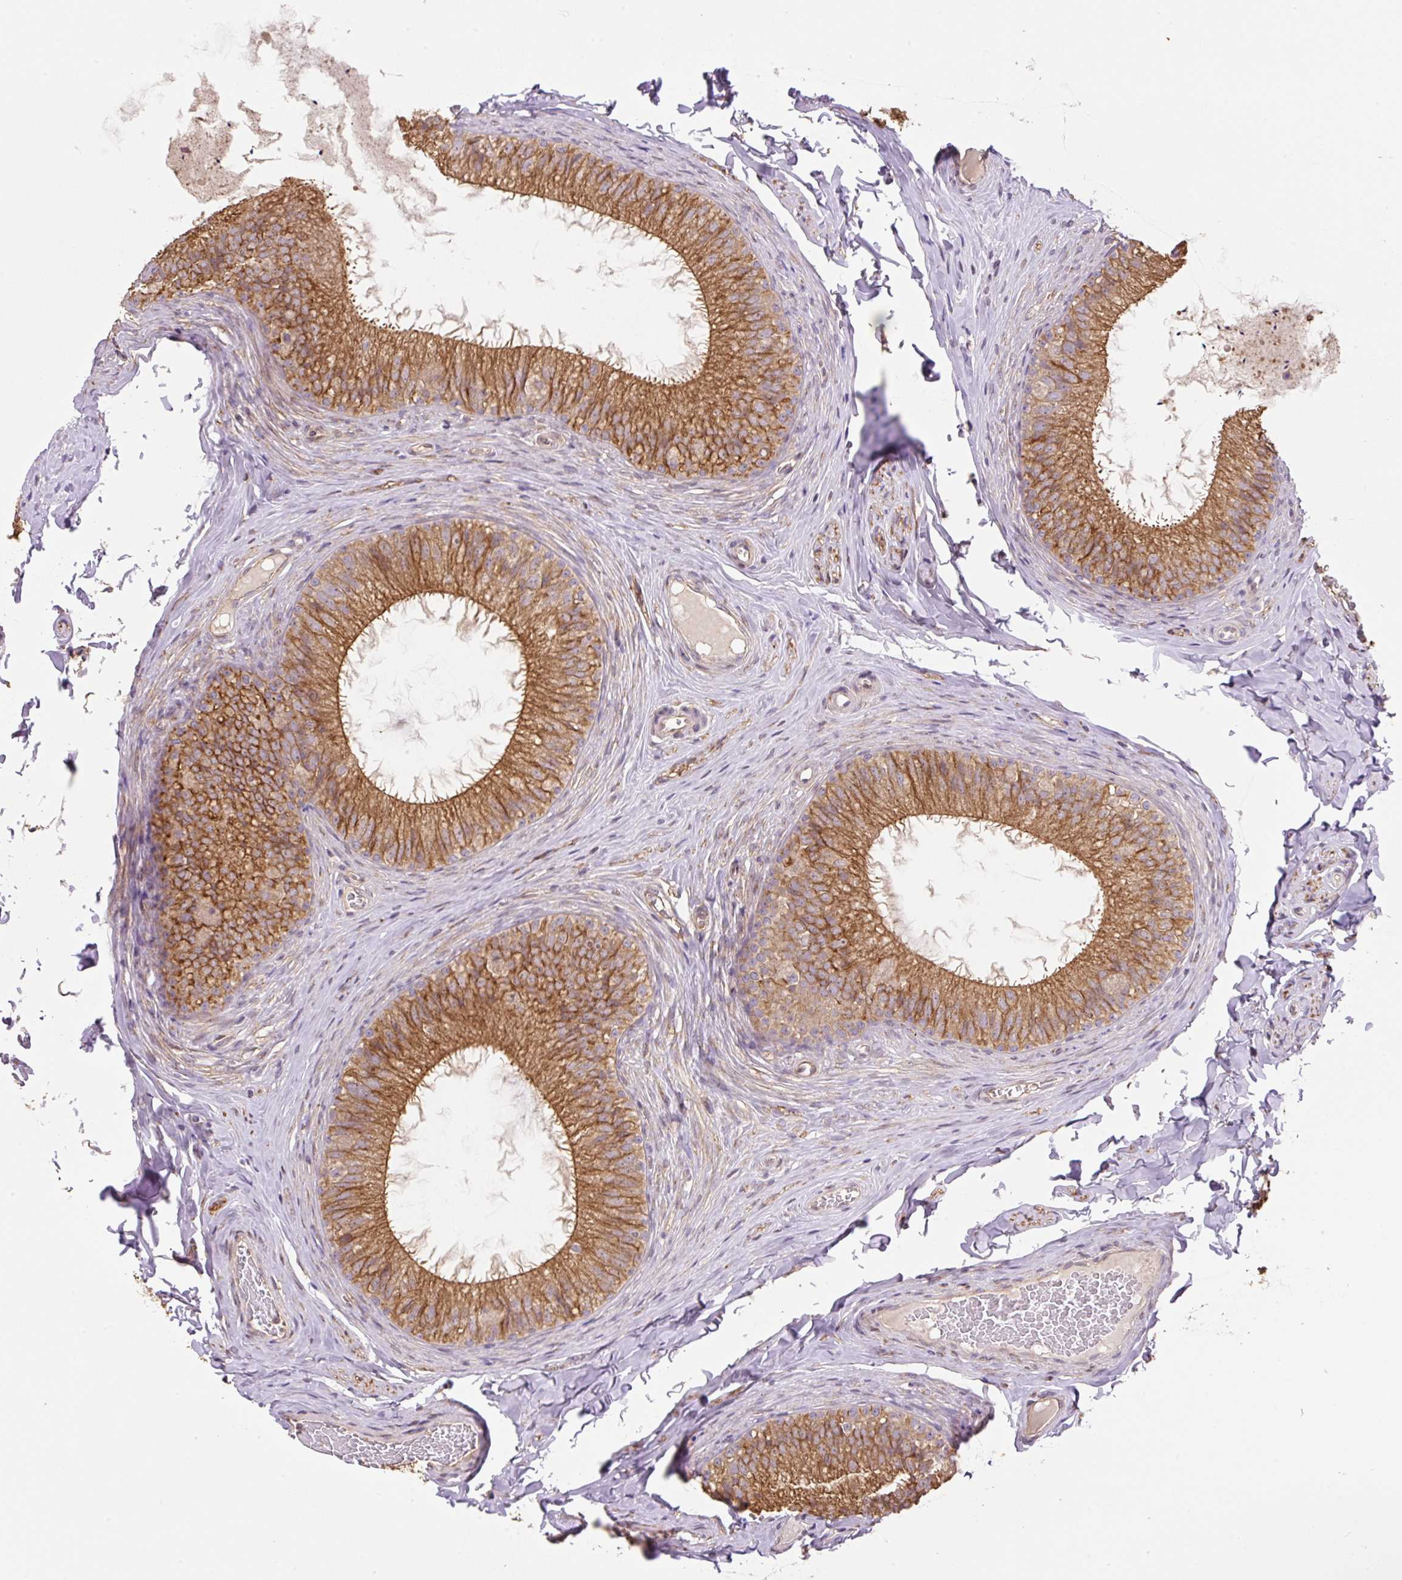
{"staining": {"intensity": "strong", "quantity": ">75%", "location": "cytoplasmic/membranous"}, "tissue": "epididymis", "cell_type": "Glandular cells", "image_type": "normal", "snomed": [{"axis": "morphology", "description": "Normal tissue, NOS"}, {"axis": "topography", "description": "Epididymis"}], "caption": "IHC (DAB (3,3'-diaminobenzidine)) staining of normal human epididymis exhibits strong cytoplasmic/membranous protein staining in about >75% of glandular cells. (Stains: DAB (3,3'-diaminobenzidine) in brown, nuclei in blue, Microscopy: brightfield microscopy at high magnification).", "gene": "COX8A", "patient": {"sex": "male", "age": 34}}